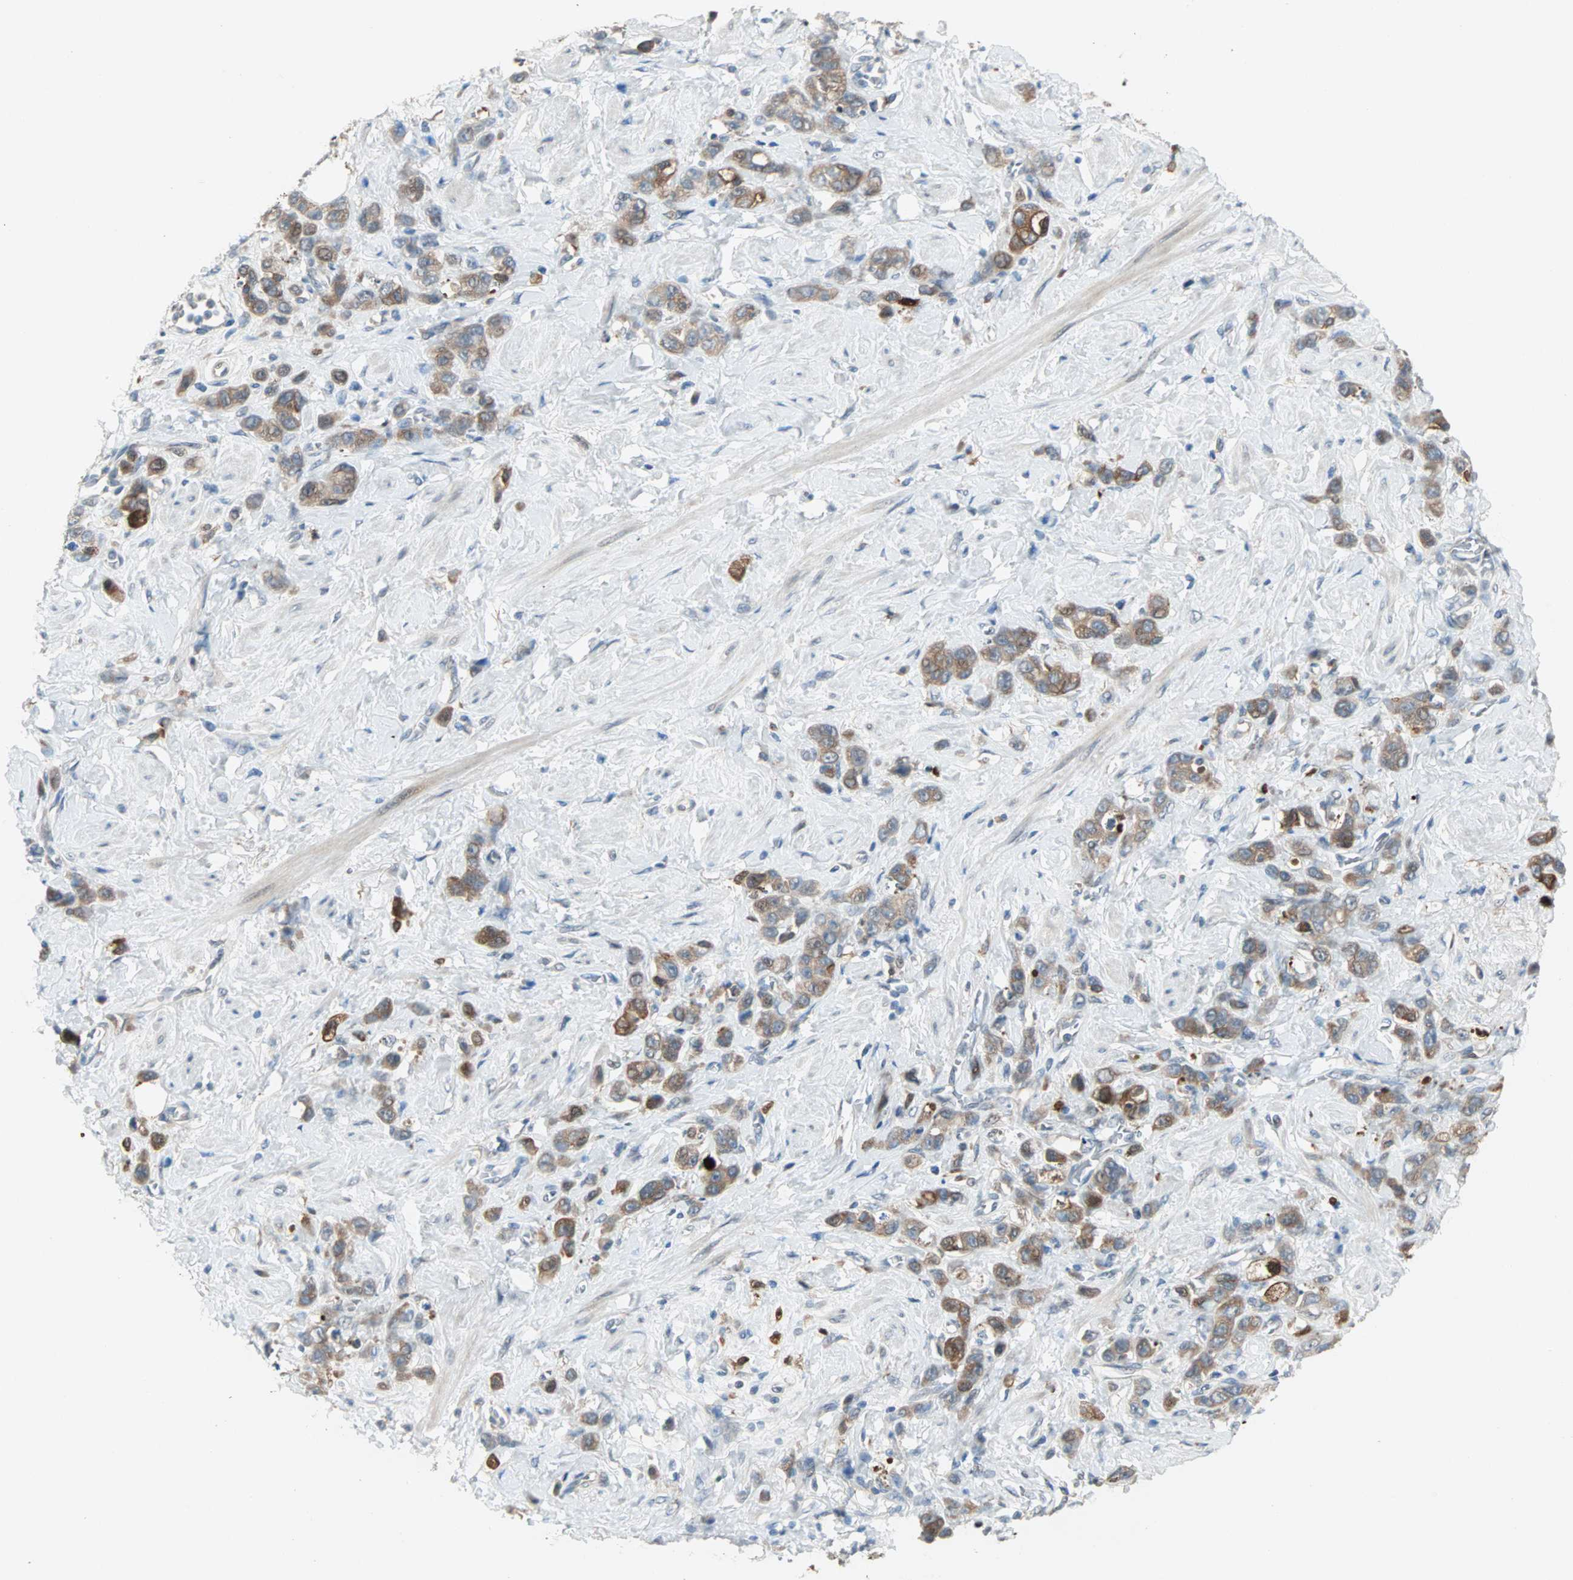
{"staining": {"intensity": "moderate", "quantity": ">75%", "location": "cytoplasmic/membranous"}, "tissue": "stomach cancer", "cell_type": "Tumor cells", "image_type": "cancer", "snomed": [{"axis": "morphology", "description": "Adenocarcinoma, NOS"}, {"axis": "topography", "description": "Stomach"}], "caption": "Human adenocarcinoma (stomach) stained with a protein marker demonstrates moderate staining in tumor cells.", "gene": "RTL6", "patient": {"sex": "male", "age": 82}}